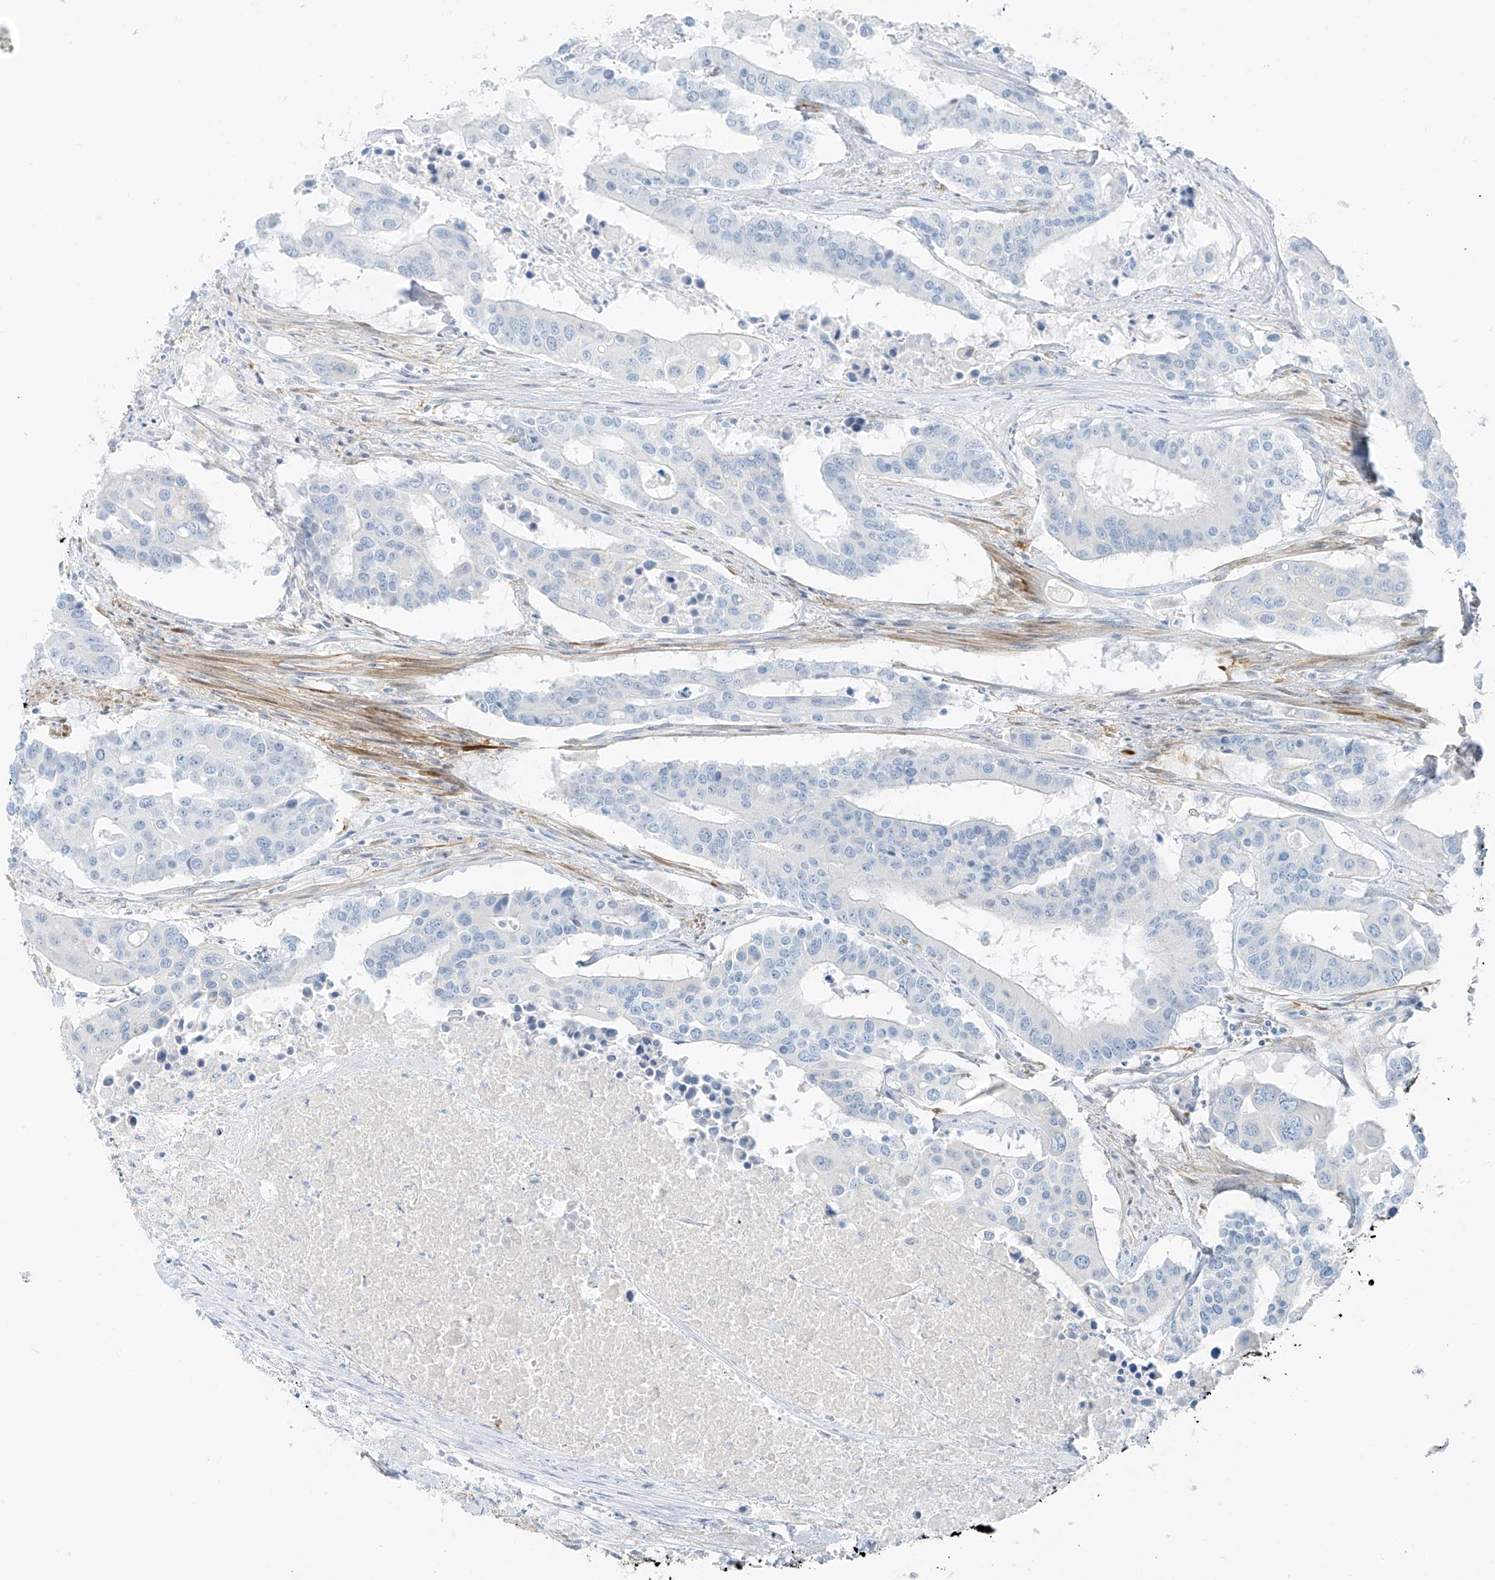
{"staining": {"intensity": "negative", "quantity": "none", "location": "none"}, "tissue": "colorectal cancer", "cell_type": "Tumor cells", "image_type": "cancer", "snomed": [{"axis": "morphology", "description": "Adenocarcinoma, NOS"}, {"axis": "topography", "description": "Colon"}], "caption": "Immunohistochemical staining of human adenocarcinoma (colorectal) shows no significant positivity in tumor cells.", "gene": "SMCP", "patient": {"sex": "male", "age": 77}}